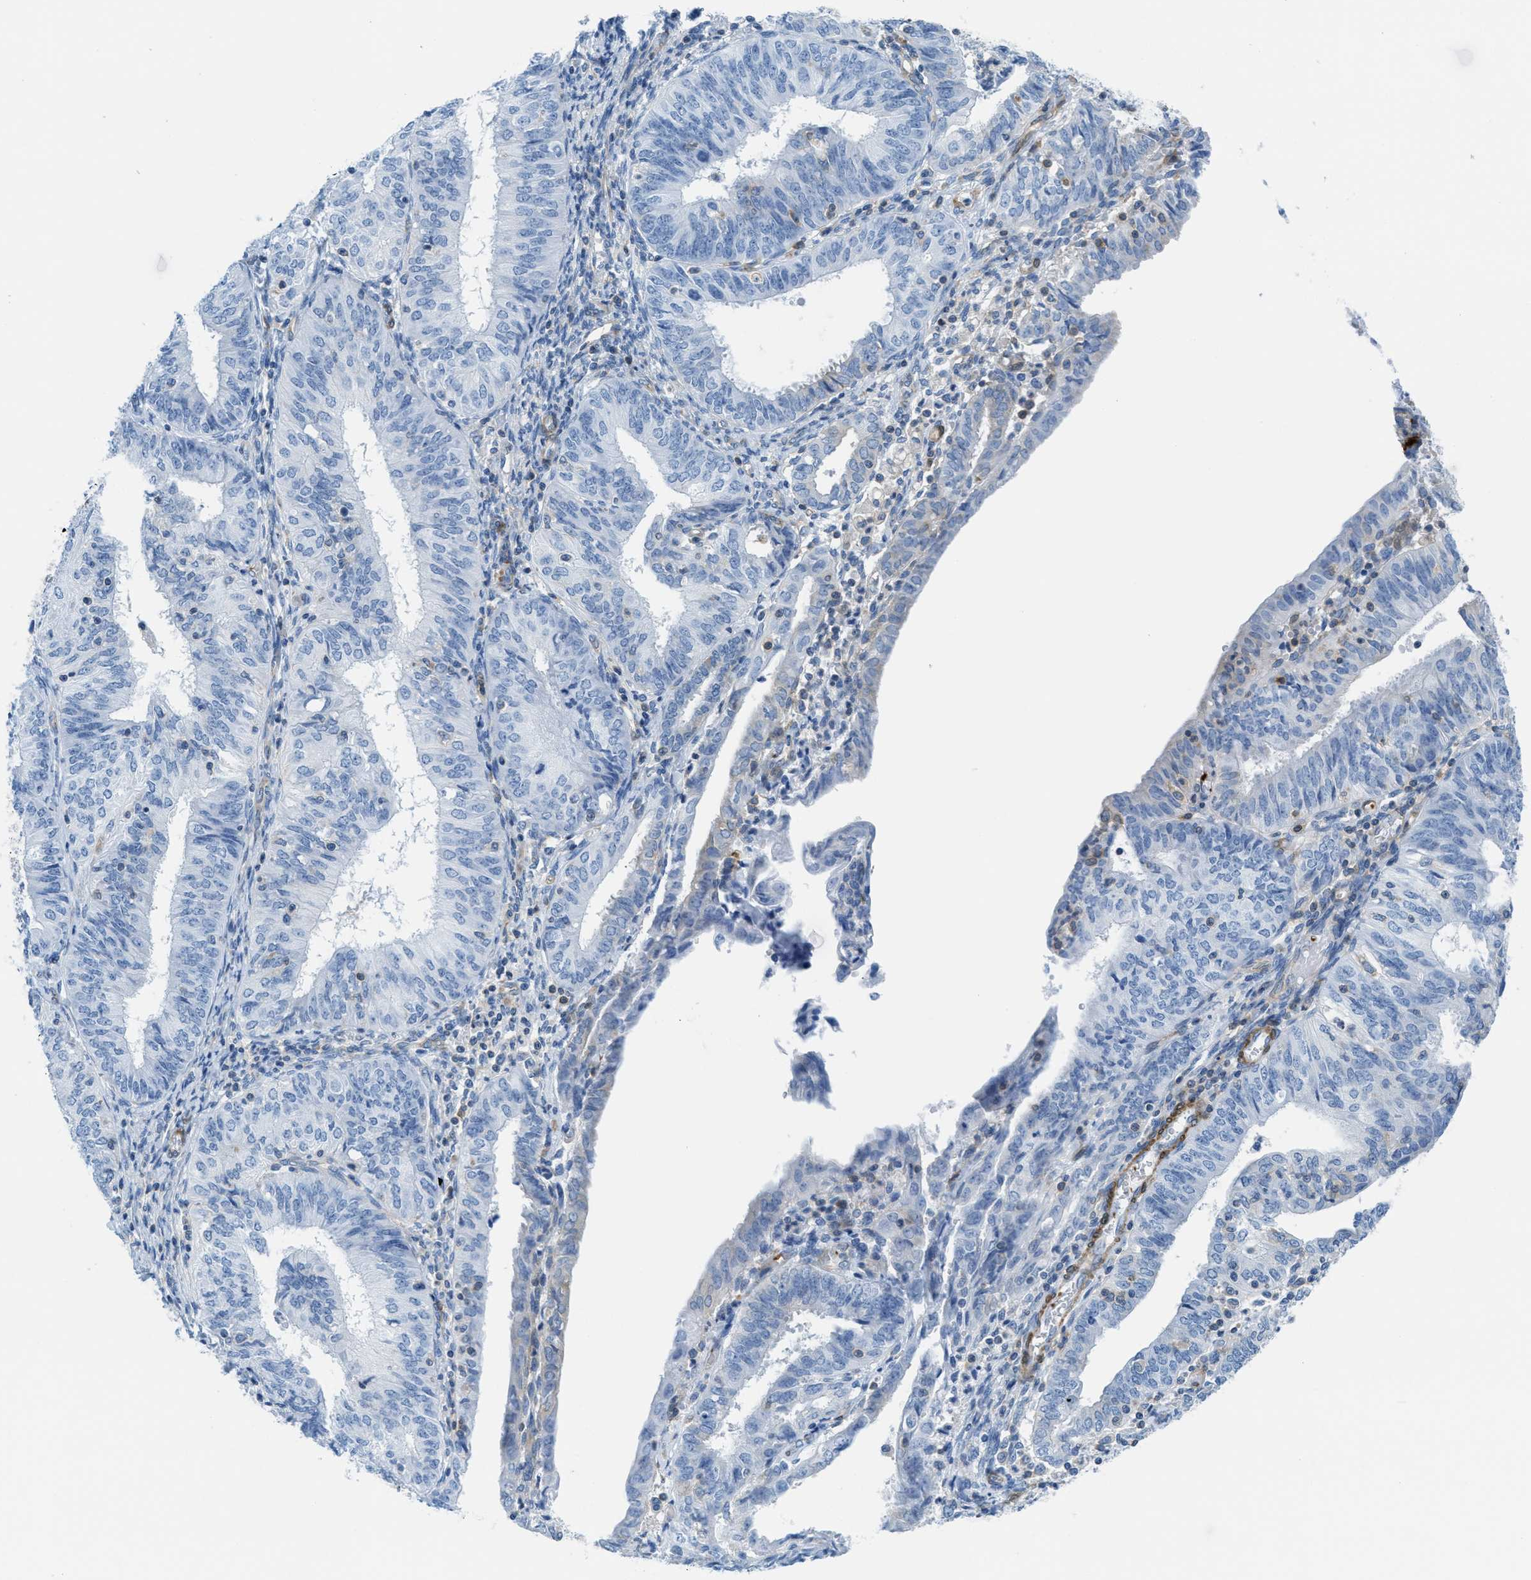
{"staining": {"intensity": "negative", "quantity": "none", "location": "none"}, "tissue": "endometrial cancer", "cell_type": "Tumor cells", "image_type": "cancer", "snomed": [{"axis": "morphology", "description": "Adenocarcinoma, NOS"}, {"axis": "topography", "description": "Endometrium"}], "caption": "The photomicrograph reveals no significant expression in tumor cells of endometrial adenocarcinoma. (DAB (3,3'-diaminobenzidine) immunohistochemistry, high magnification).", "gene": "MAPRE2", "patient": {"sex": "female", "age": 58}}